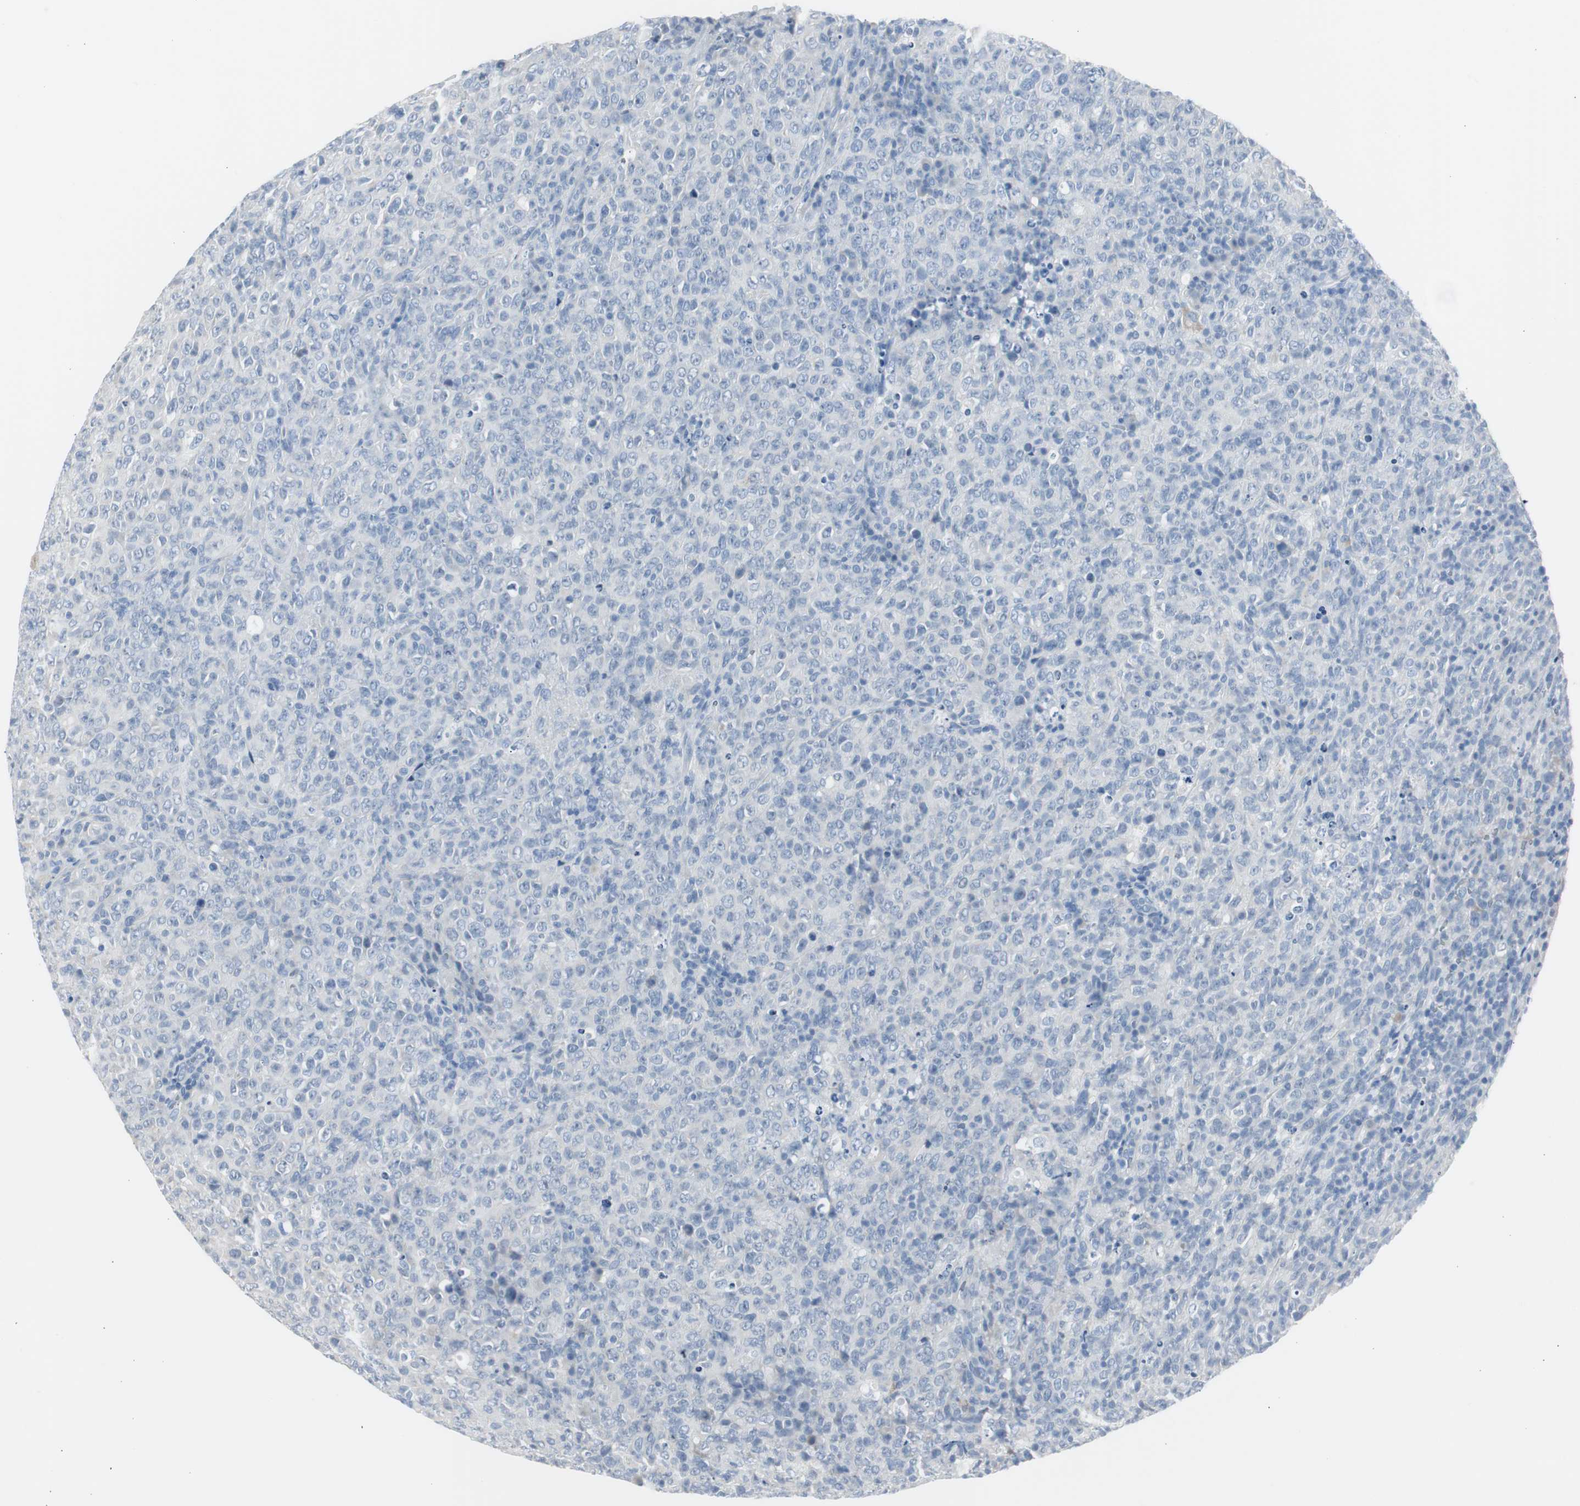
{"staining": {"intensity": "negative", "quantity": "none", "location": "none"}, "tissue": "lymphoma", "cell_type": "Tumor cells", "image_type": "cancer", "snomed": [{"axis": "morphology", "description": "Malignant lymphoma, non-Hodgkin's type, High grade"}, {"axis": "topography", "description": "Tonsil"}], "caption": "A photomicrograph of high-grade malignant lymphoma, non-Hodgkin's type stained for a protein displays no brown staining in tumor cells. (Stains: DAB IHC with hematoxylin counter stain, Microscopy: brightfield microscopy at high magnification).", "gene": "S100A7", "patient": {"sex": "female", "age": 36}}